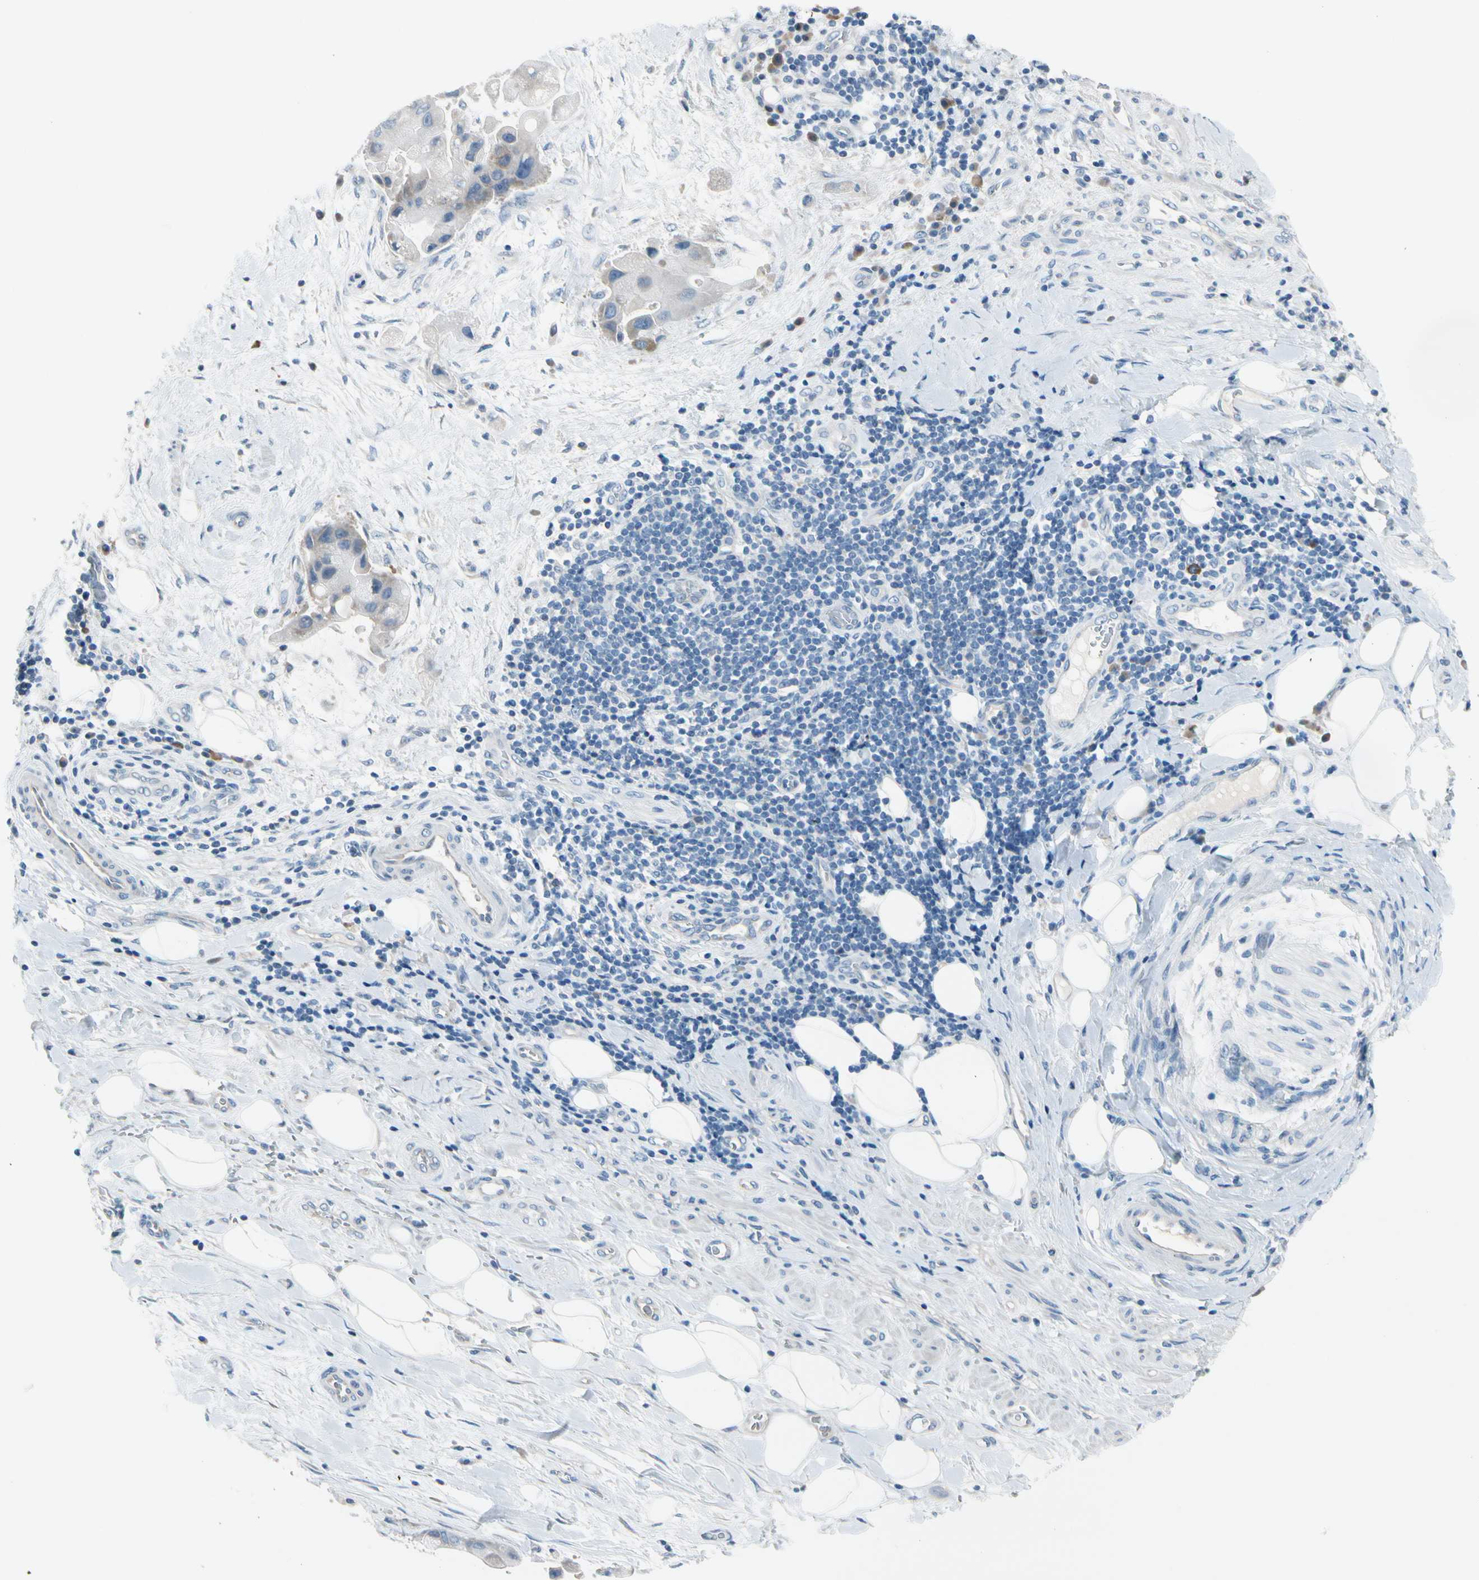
{"staining": {"intensity": "weak", "quantity": "<25%", "location": "cytoplasmic/membranous"}, "tissue": "liver cancer", "cell_type": "Tumor cells", "image_type": "cancer", "snomed": [{"axis": "morphology", "description": "Normal tissue, NOS"}, {"axis": "morphology", "description": "Cholangiocarcinoma"}, {"axis": "topography", "description": "Liver"}, {"axis": "topography", "description": "Peripheral nerve tissue"}], "caption": "Immunohistochemistry of human liver cancer displays no staining in tumor cells. The staining is performed using DAB (3,3'-diaminobenzidine) brown chromogen with nuclei counter-stained in using hematoxylin.", "gene": "STK40", "patient": {"sex": "male", "age": 50}}